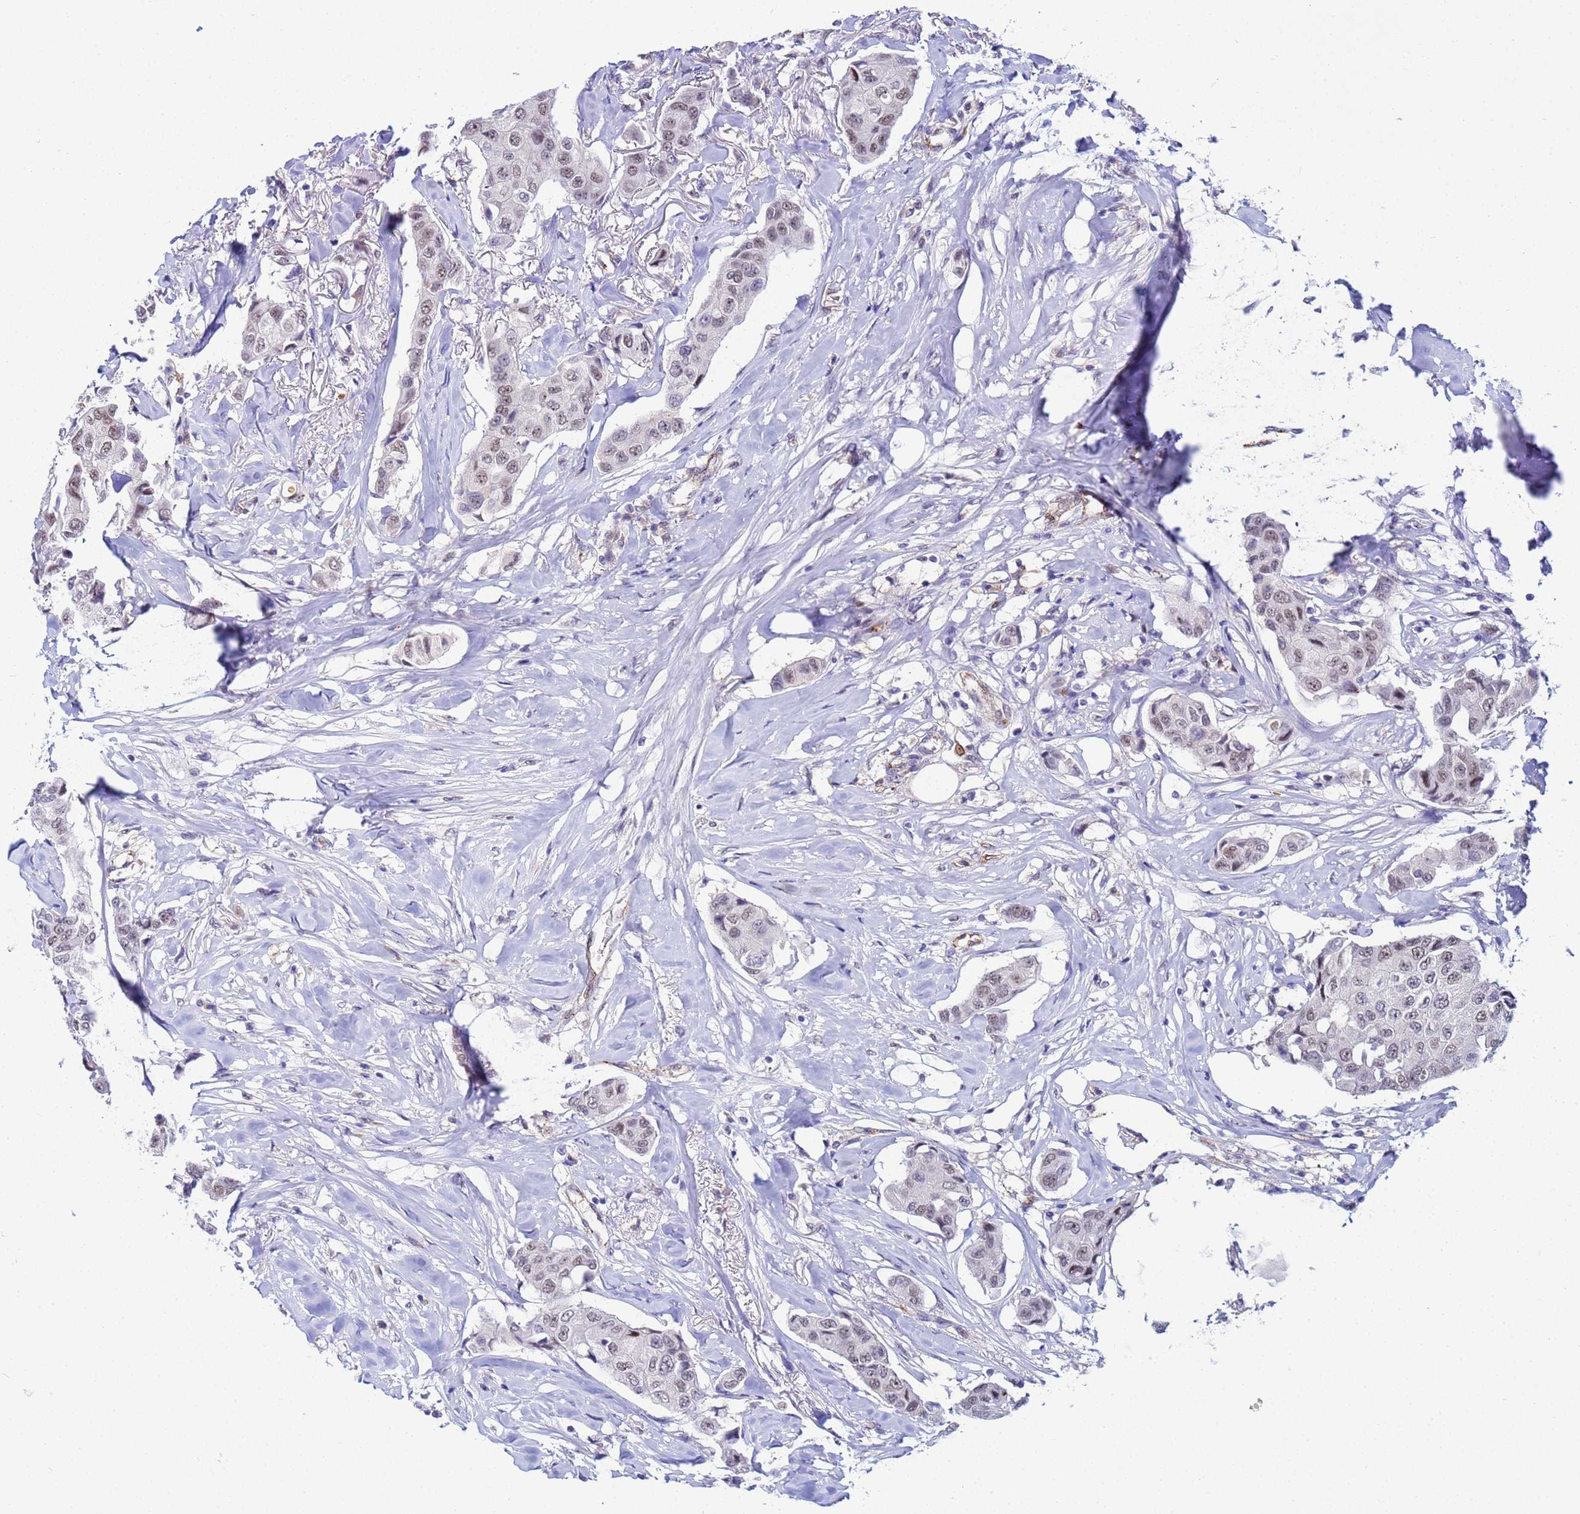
{"staining": {"intensity": "weak", "quantity": "25%-75%", "location": "nuclear"}, "tissue": "breast cancer", "cell_type": "Tumor cells", "image_type": "cancer", "snomed": [{"axis": "morphology", "description": "Duct carcinoma"}, {"axis": "topography", "description": "Breast"}], "caption": "About 25%-75% of tumor cells in breast cancer (intraductal carcinoma) display weak nuclear protein positivity as visualized by brown immunohistochemical staining.", "gene": "SLC25A37", "patient": {"sex": "female", "age": 80}}